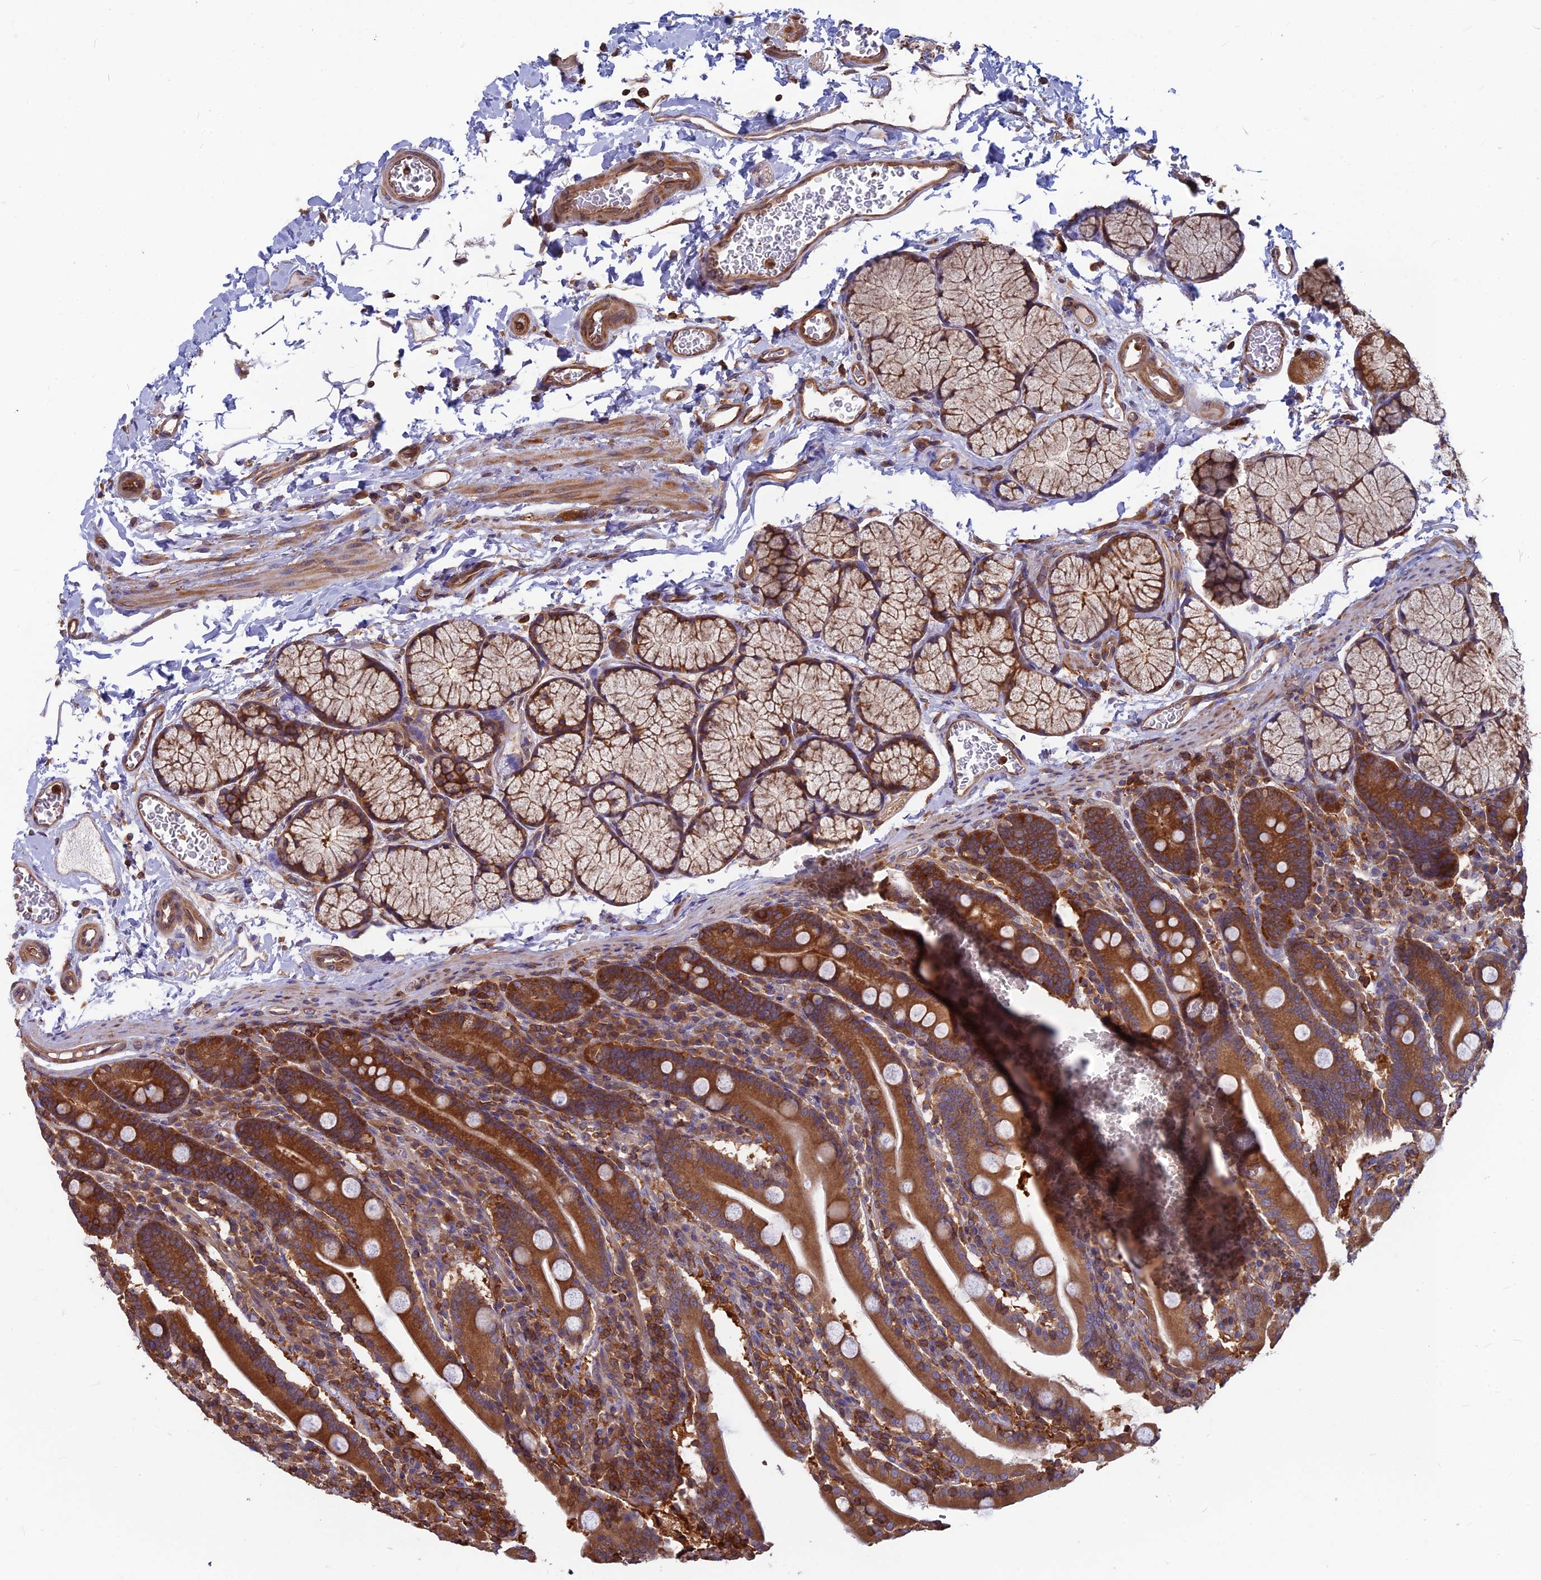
{"staining": {"intensity": "strong", "quantity": ">75%", "location": "cytoplasmic/membranous"}, "tissue": "duodenum", "cell_type": "Glandular cells", "image_type": "normal", "snomed": [{"axis": "morphology", "description": "Normal tissue, NOS"}, {"axis": "topography", "description": "Duodenum"}], "caption": "Protein positivity by immunohistochemistry (IHC) demonstrates strong cytoplasmic/membranous expression in about >75% of glandular cells in normal duodenum. Using DAB (brown) and hematoxylin (blue) stains, captured at high magnification using brightfield microscopy.", "gene": "WDR1", "patient": {"sex": "male", "age": 35}}